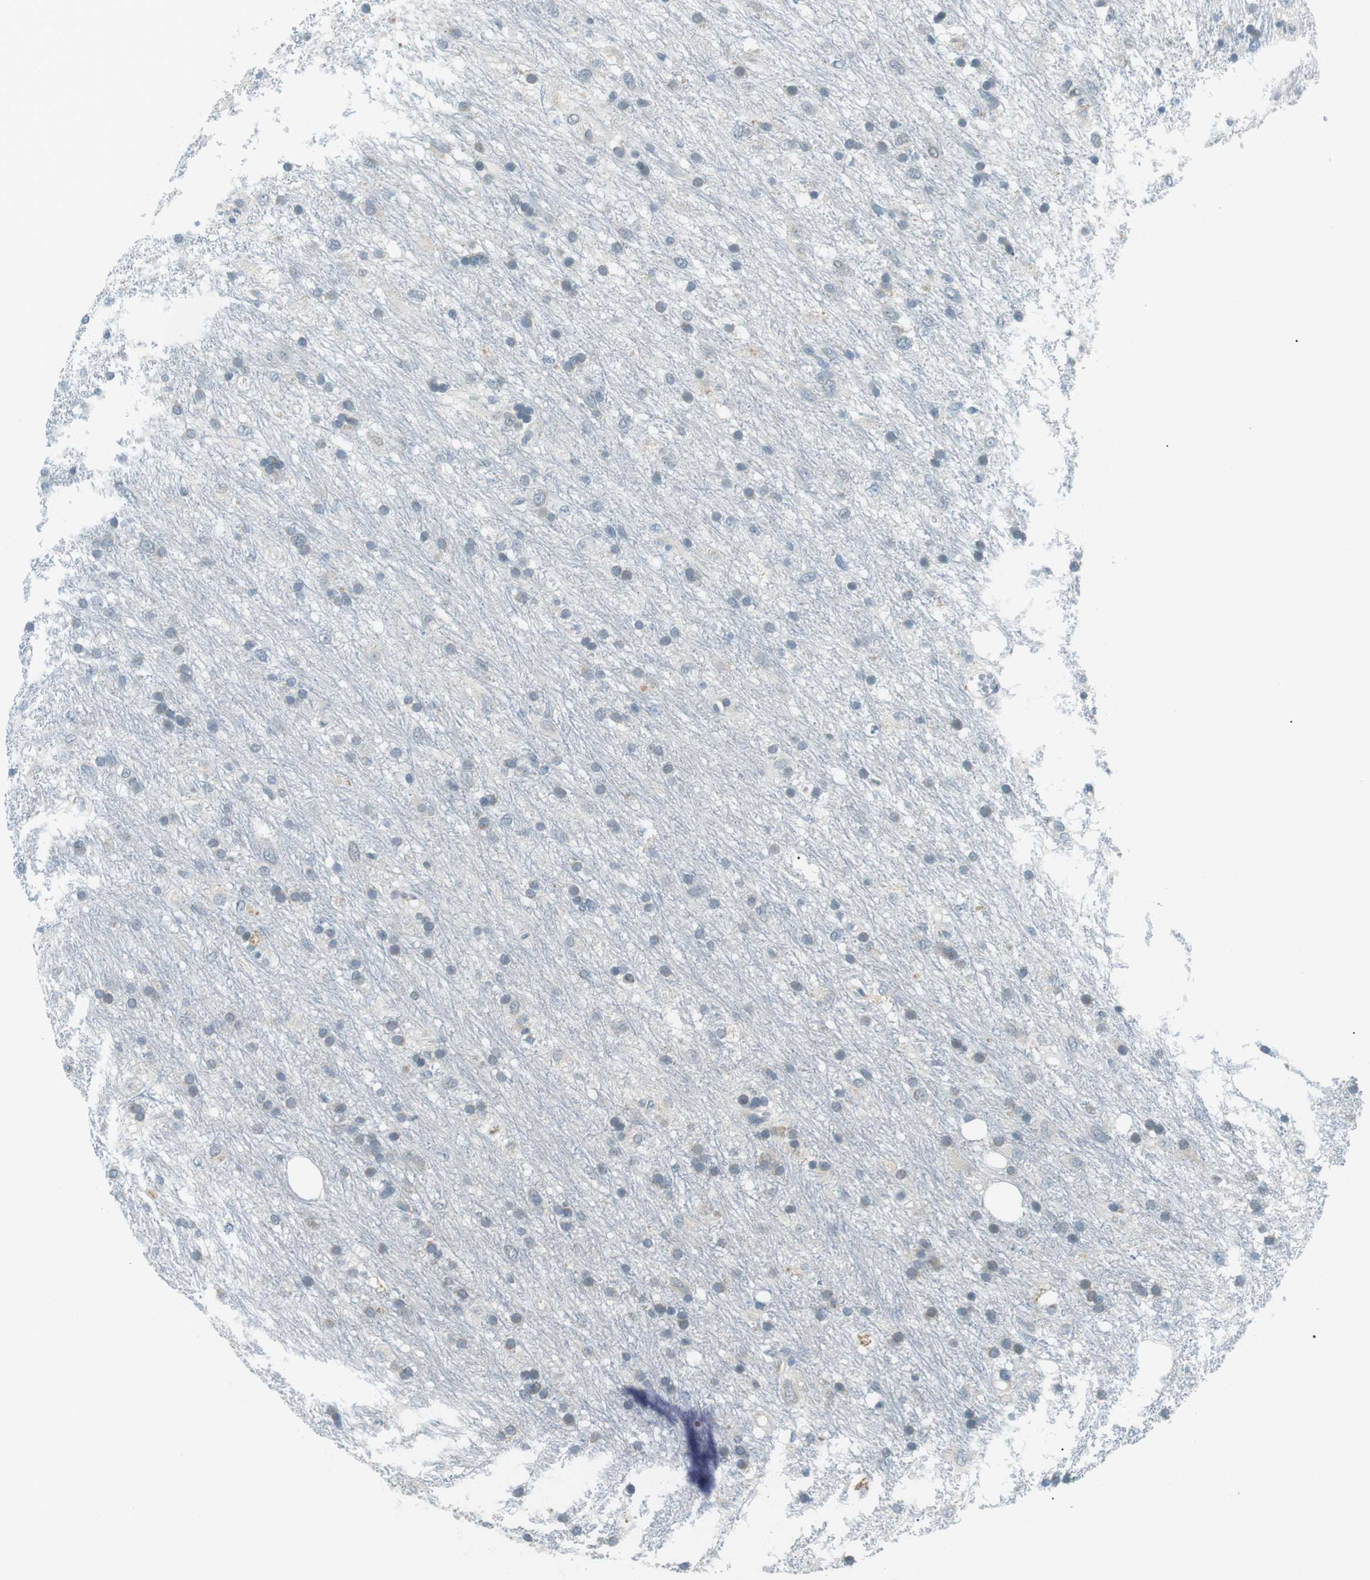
{"staining": {"intensity": "weak", "quantity": "<25%", "location": "cytoplasmic/membranous"}, "tissue": "glioma", "cell_type": "Tumor cells", "image_type": "cancer", "snomed": [{"axis": "morphology", "description": "Glioma, malignant, Low grade"}, {"axis": "topography", "description": "Brain"}], "caption": "Tumor cells are negative for brown protein staining in malignant low-grade glioma. The staining was performed using DAB (3,3'-diaminobenzidine) to visualize the protein expression in brown, while the nuclei were stained in blue with hematoxylin (Magnification: 20x).", "gene": "SERPINB2", "patient": {"sex": "male", "age": 77}}